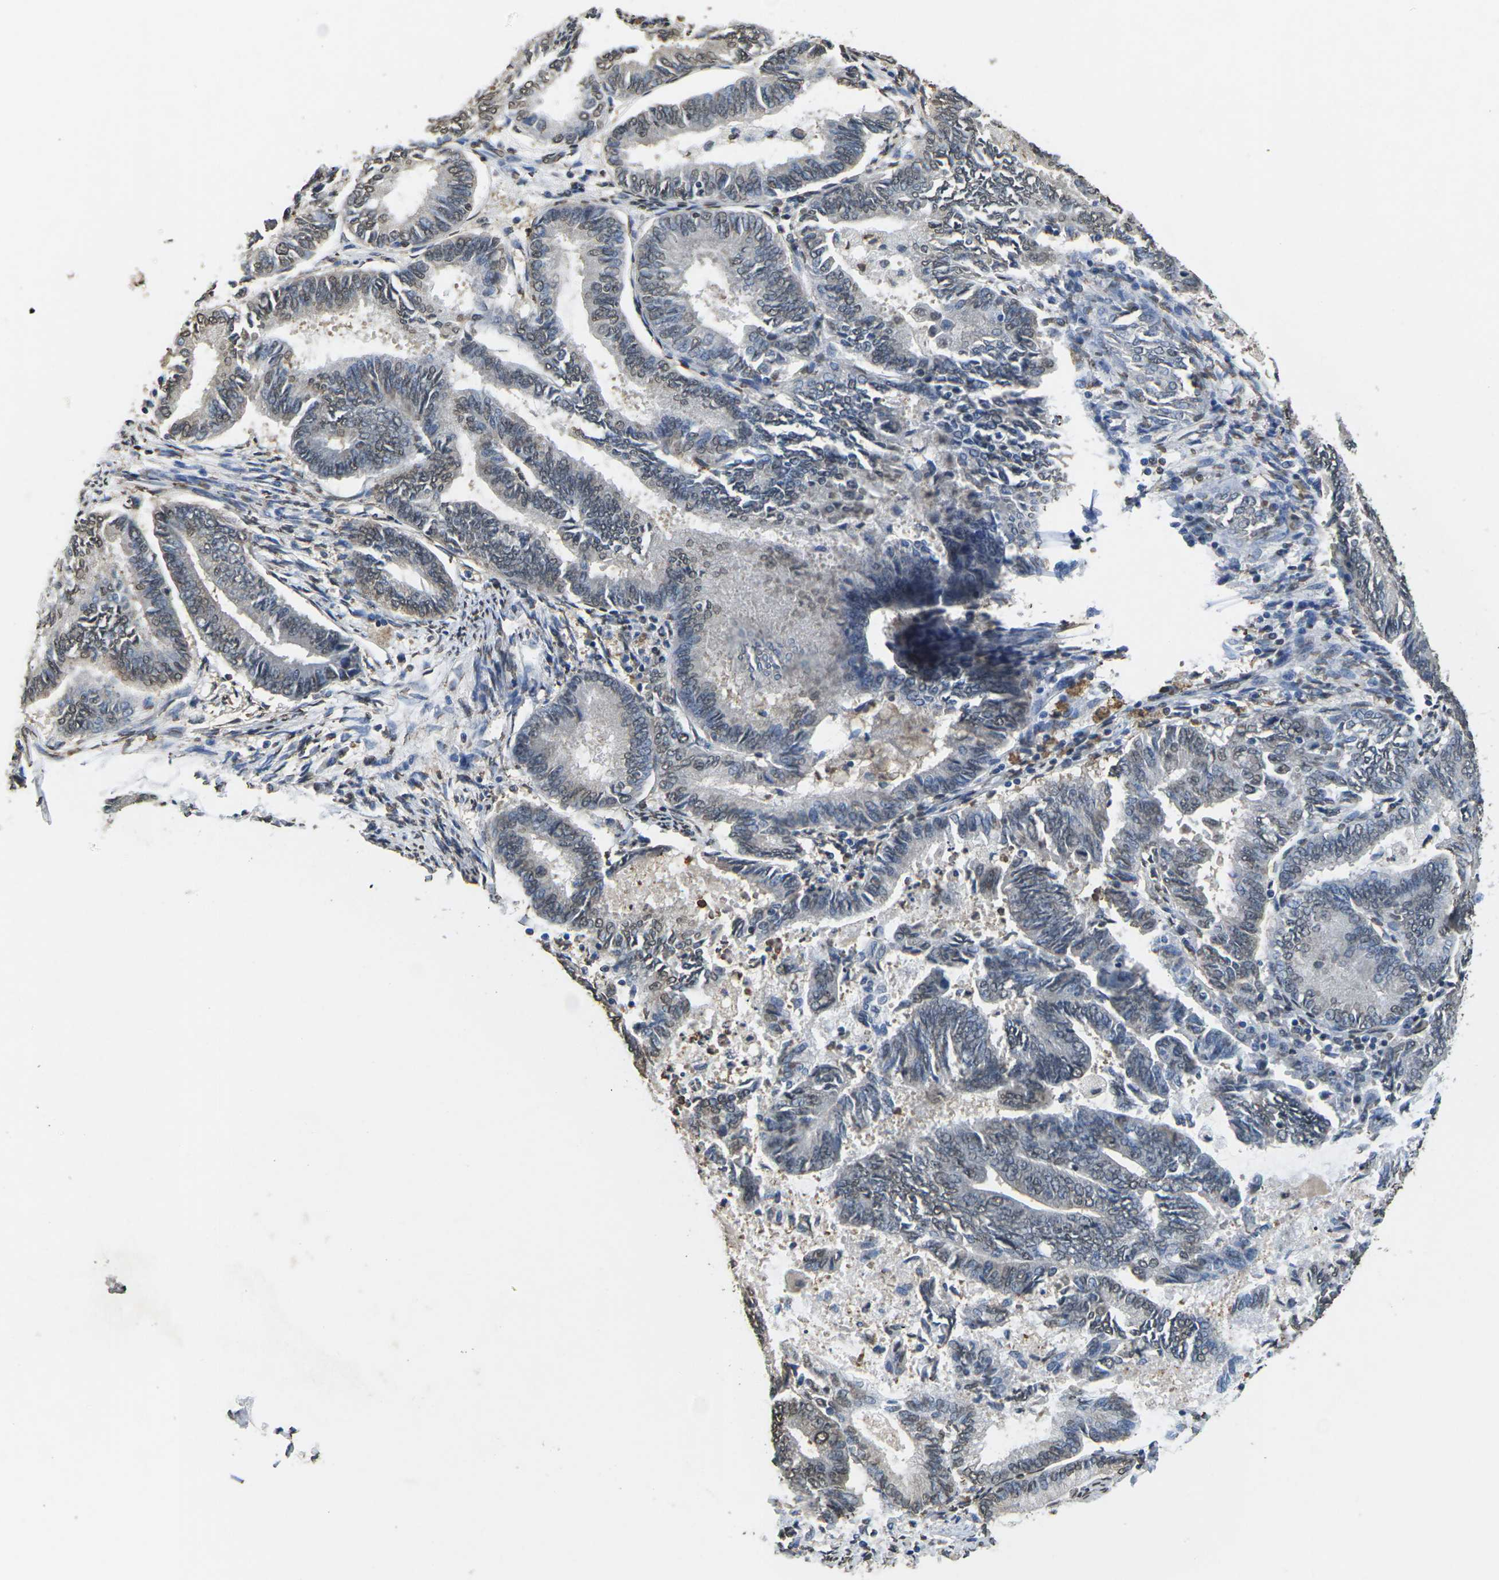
{"staining": {"intensity": "weak", "quantity": "25%-75%", "location": "nuclear"}, "tissue": "endometrial cancer", "cell_type": "Tumor cells", "image_type": "cancer", "snomed": [{"axis": "morphology", "description": "Adenocarcinoma, NOS"}, {"axis": "topography", "description": "Endometrium"}], "caption": "Human endometrial cancer stained with a protein marker shows weak staining in tumor cells.", "gene": "SCNN1B", "patient": {"sex": "female", "age": 86}}